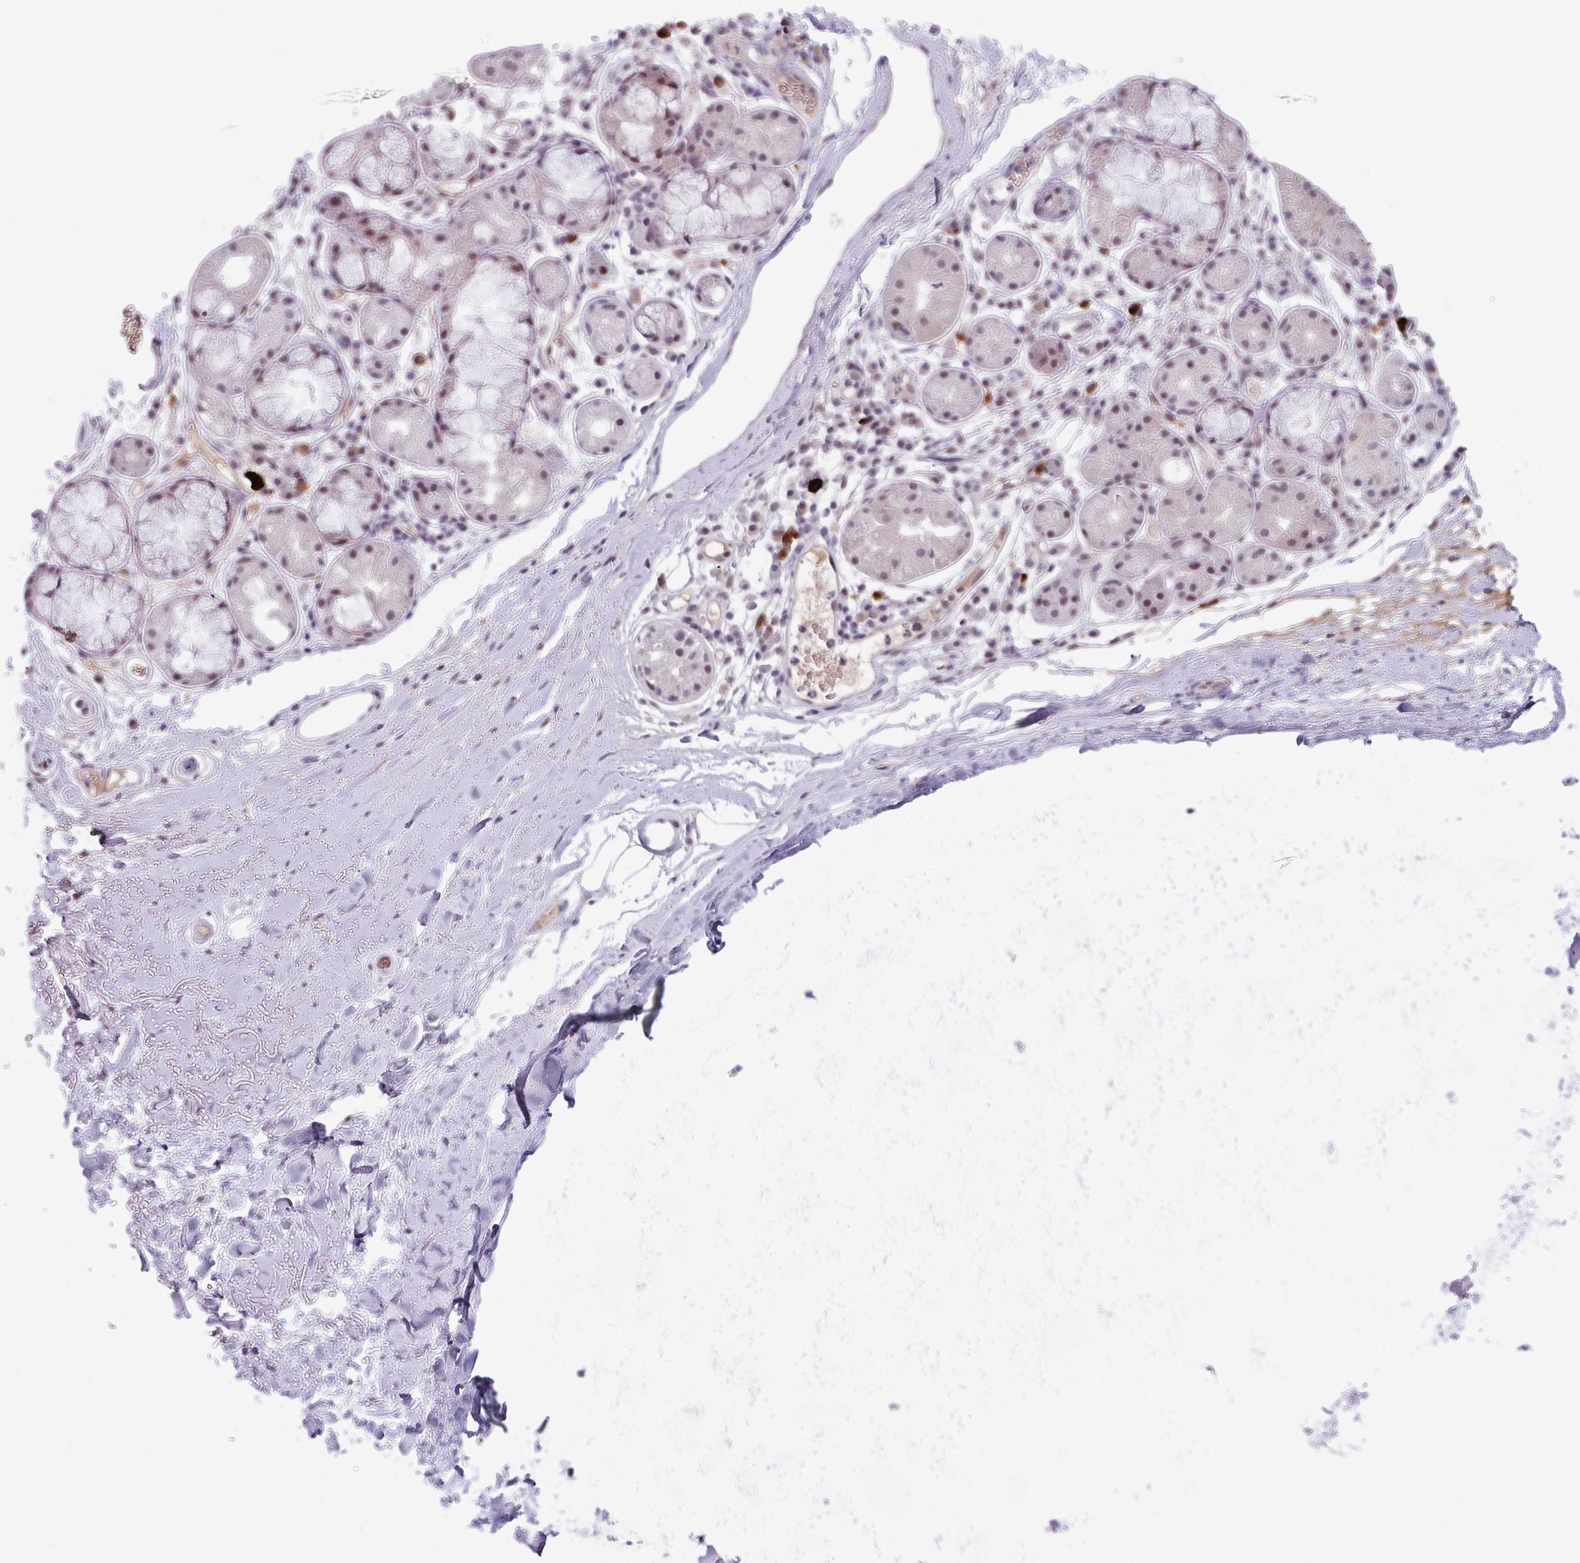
{"staining": {"intensity": "negative", "quantity": "none", "location": "none"}, "tissue": "adipose tissue", "cell_type": "Adipocytes", "image_type": "normal", "snomed": [{"axis": "morphology", "description": "Normal tissue, NOS"}, {"axis": "topography", "description": "Cartilage tissue"}], "caption": "DAB (3,3'-diaminobenzidine) immunohistochemical staining of normal adipose tissue reveals no significant expression in adipocytes.", "gene": "ZNF575", "patient": {"sex": "male", "age": 80}}